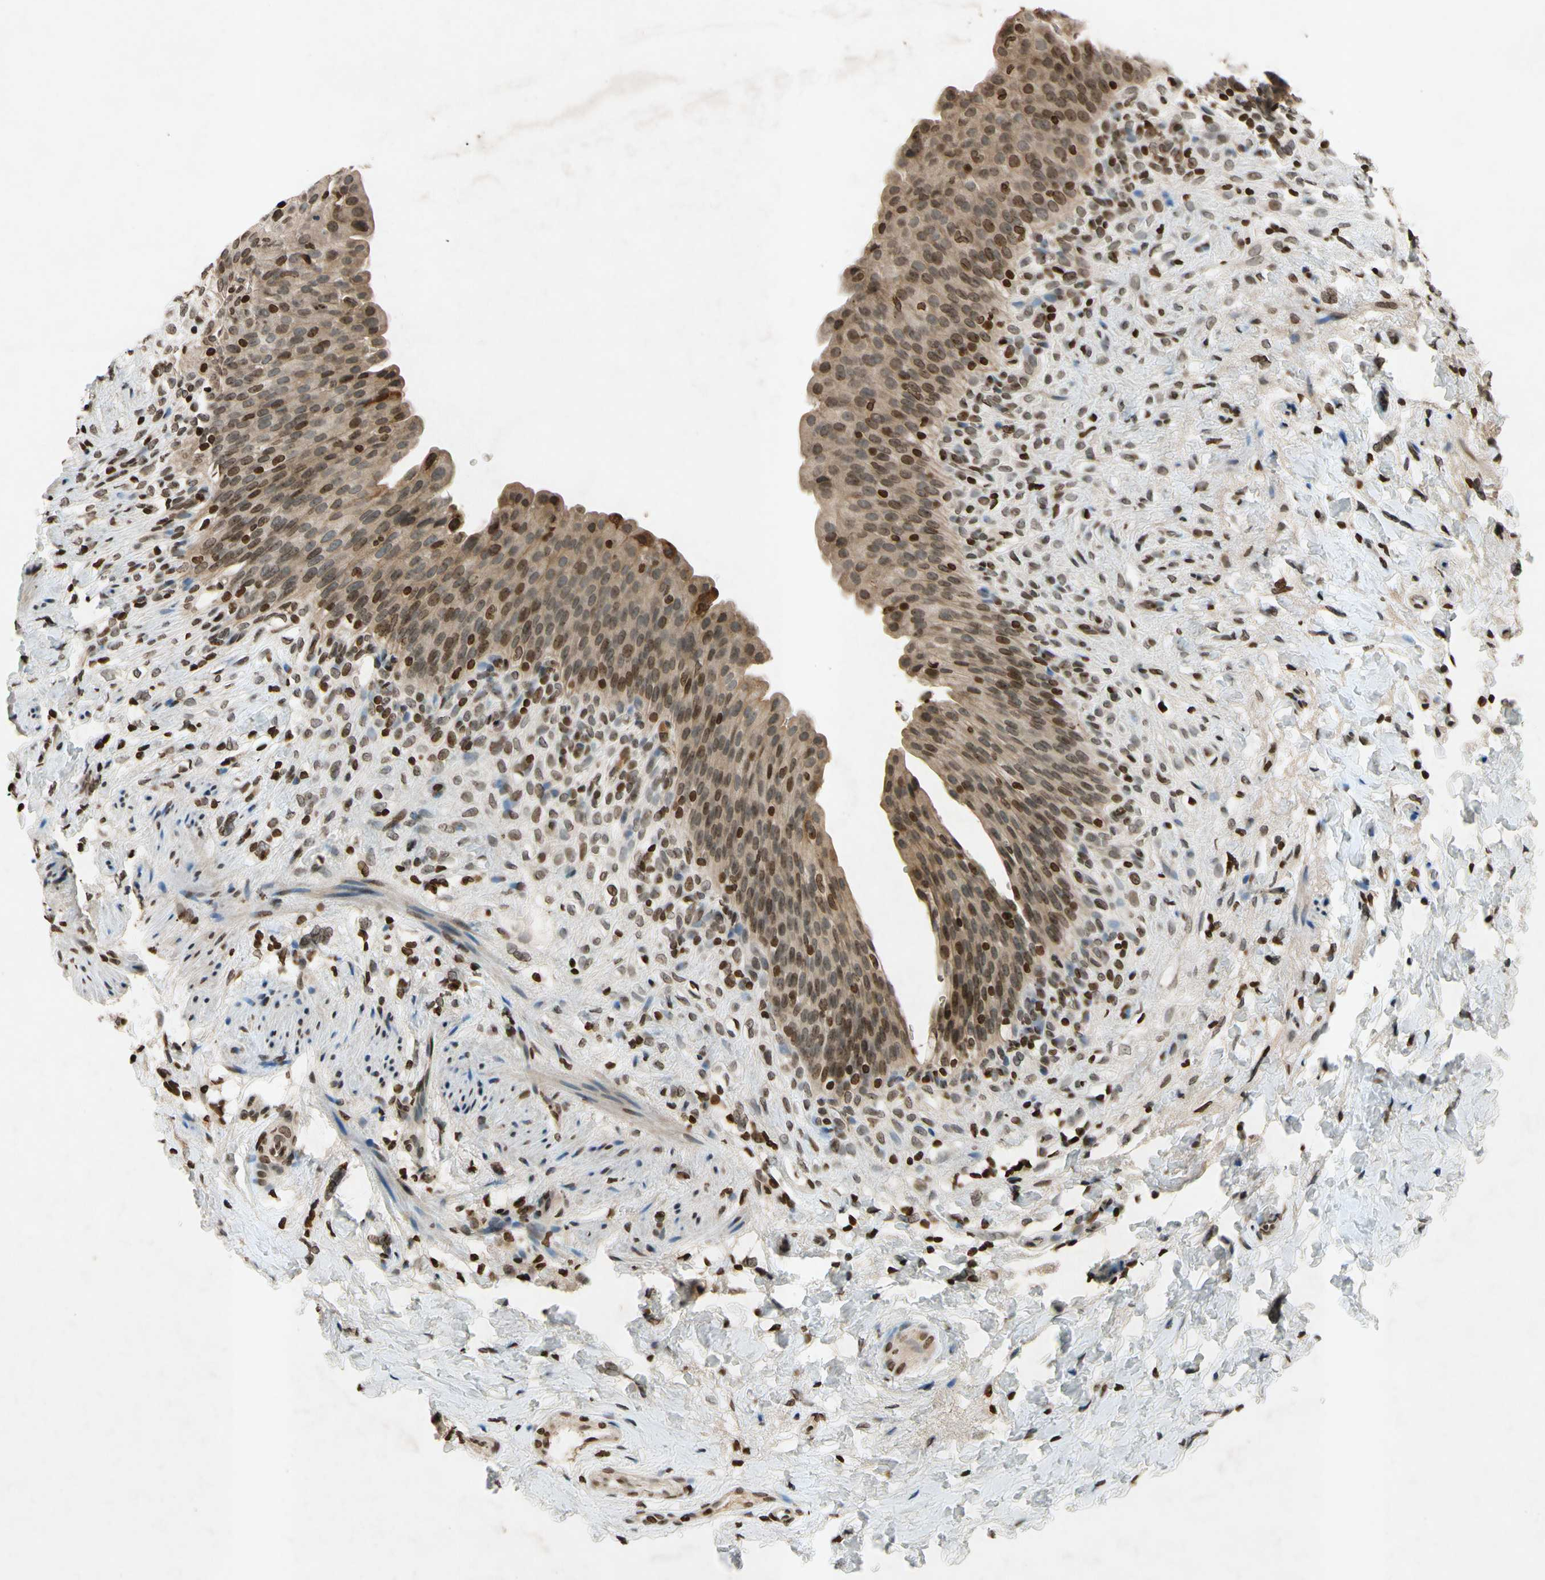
{"staining": {"intensity": "moderate", "quantity": ">75%", "location": "cytoplasmic/membranous,nuclear"}, "tissue": "urinary bladder", "cell_type": "Urothelial cells", "image_type": "normal", "snomed": [{"axis": "morphology", "description": "Normal tissue, NOS"}, {"axis": "topography", "description": "Urinary bladder"}], "caption": "Immunohistochemical staining of unremarkable human urinary bladder reveals >75% levels of moderate cytoplasmic/membranous,nuclear protein expression in approximately >75% of urothelial cells. (Brightfield microscopy of DAB IHC at high magnification).", "gene": "HOXB3", "patient": {"sex": "female", "age": 79}}